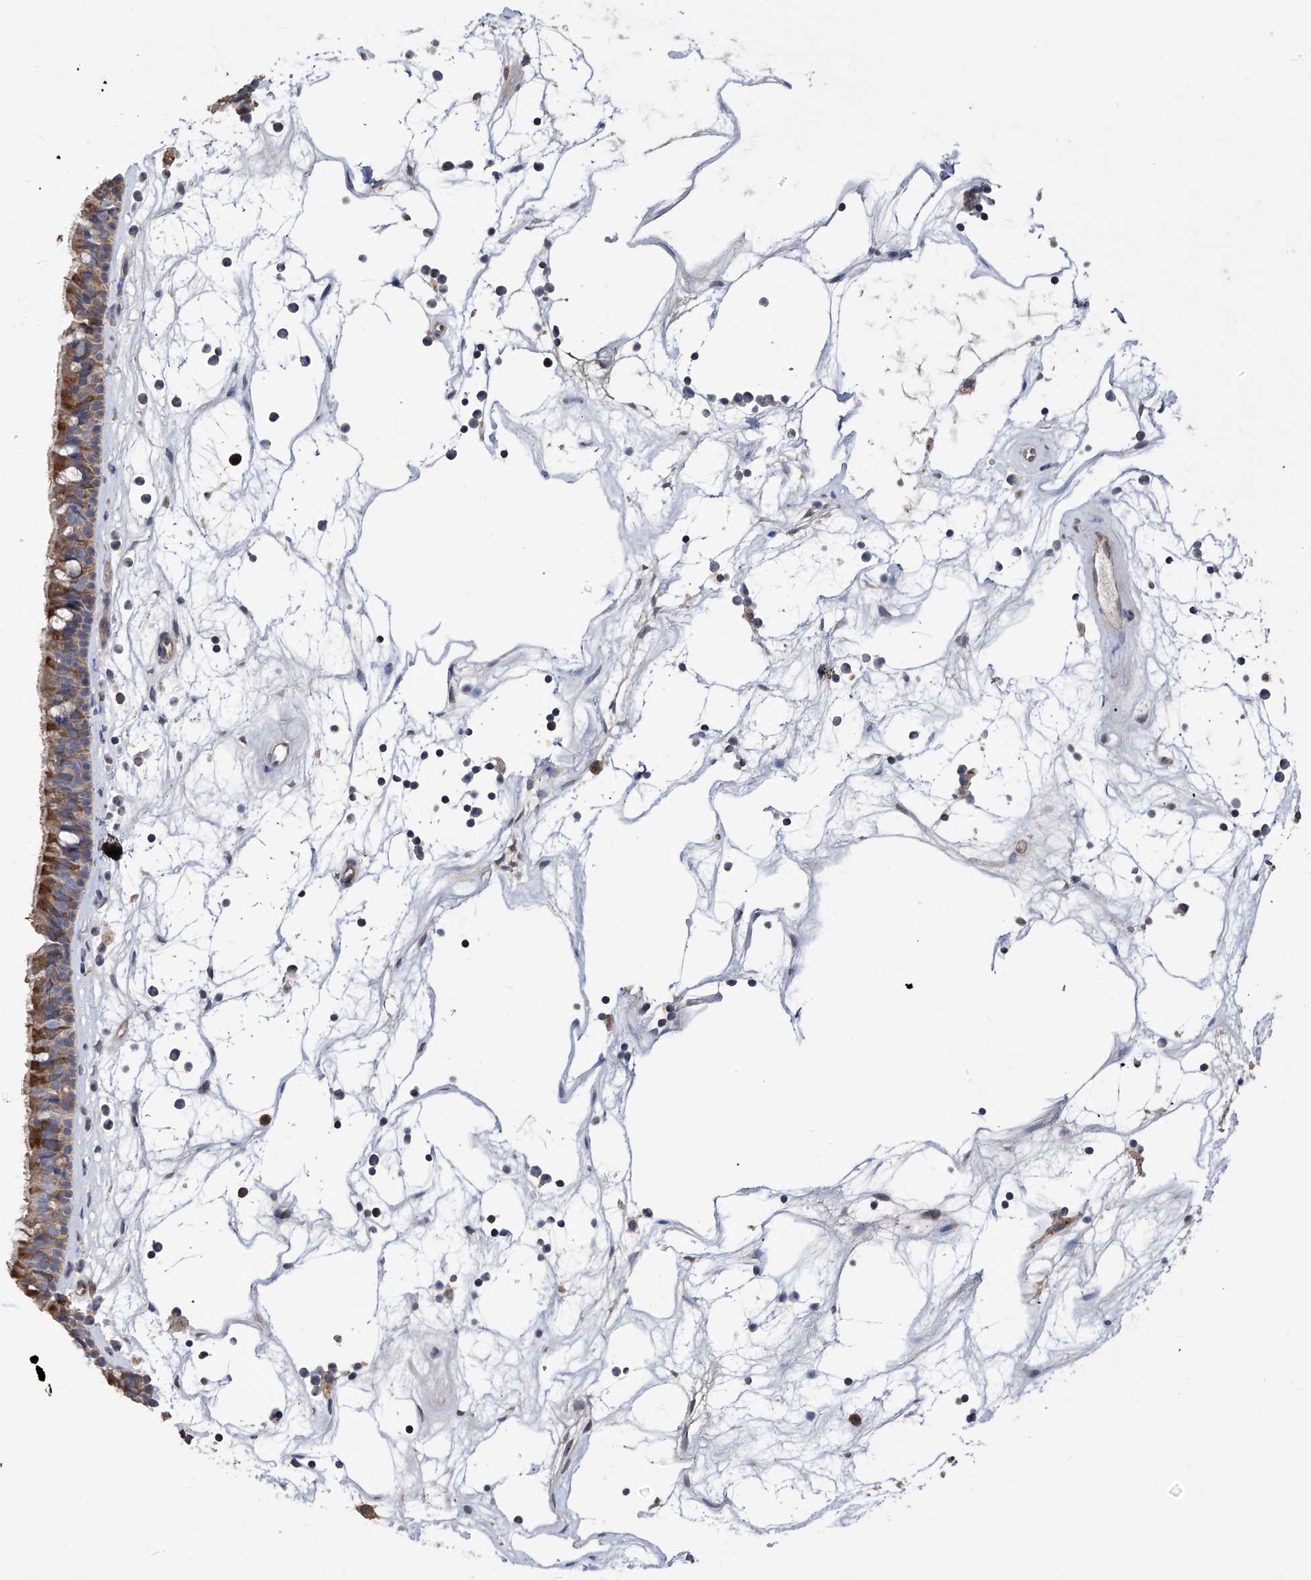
{"staining": {"intensity": "moderate", "quantity": ">75%", "location": "cytoplasmic/membranous"}, "tissue": "nasopharynx", "cell_type": "Respiratory epithelial cells", "image_type": "normal", "snomed": [{"axis": "morphology", "description": "Normal tissue, NOS"}, {"axis": "topography", "description": "Nasopharynx"}], "caption": "Protein staining of normal nasopharynx displays moderate cytoplasmic/membranous staining in approximately >75% of respiratory epithelial cells. The staining was performed using DAB (3,3'-diaminobenzidine) to visualize the protein expression in brown, while the nuclei were stained in blue with hematoxylin (Magnification: 20x).", "gene": "NUDT17", "patient": {"sex": "male", "age": 64}}